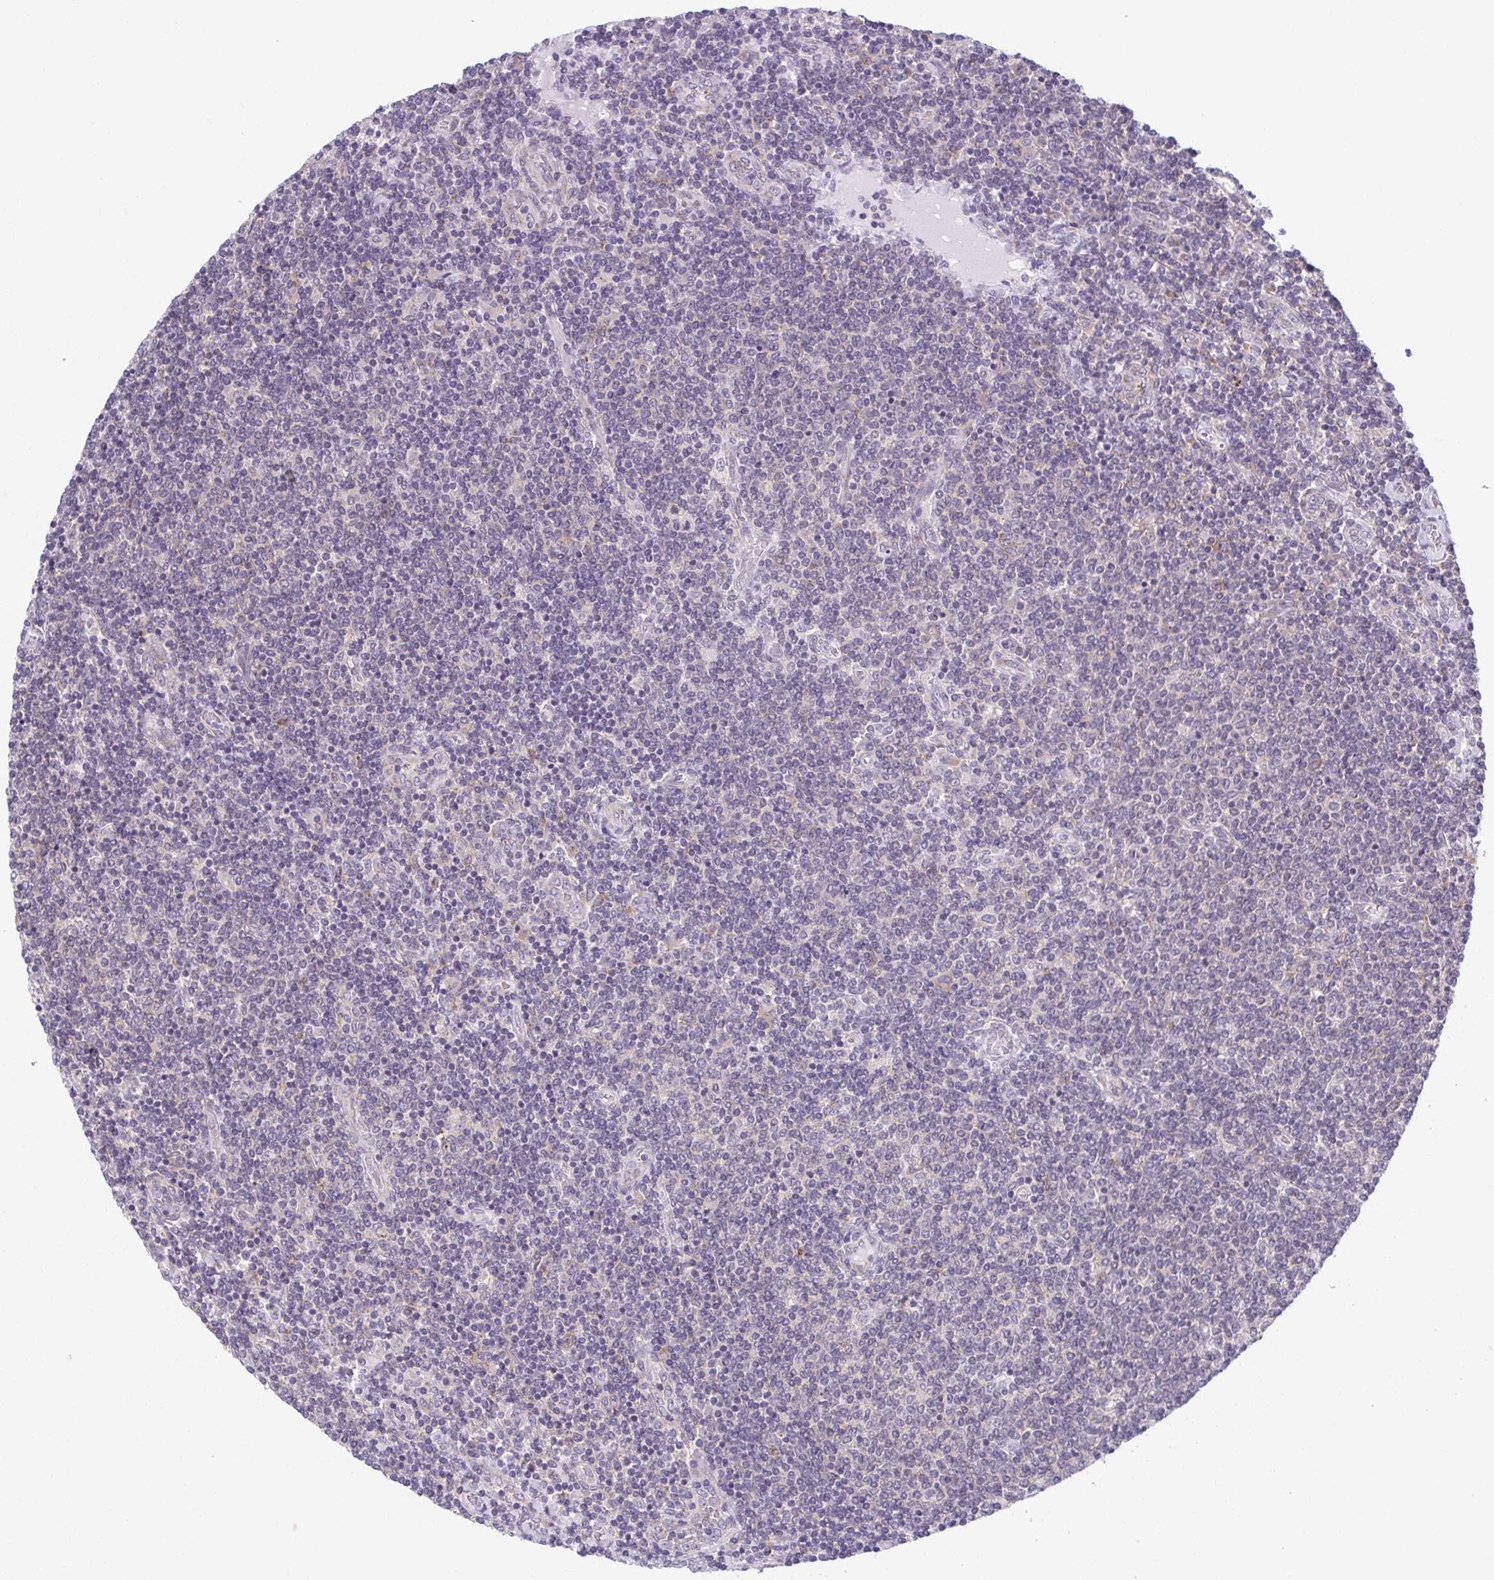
{"staining": {"intensity": "negative", "quantity": "none", "location": "none"}, "tissue": "lymphoma", "cell_type": "Tumor cells", "image_type": "cancer", "snomed": [{"axis": "morphology", "description": "Malignant lymphoma, non-Hodgkin's type, Low grade"}, {"axis": "topography", "description": "Lymph node"}], "caption": "Immunohistochemistry histopathology image of malignant lymphoma, non-Hodgkin's type (low-grade) stained for a protein (brown), which demonstrates no staining in tumor cells. (DAB (3,3'-diaminobenzidine) immunohistochemistry (IHC) visualized using brightfield microscopy, high magnification).", "gene": "TMEM108", "patient": {"sex": "male", "age": 52}}